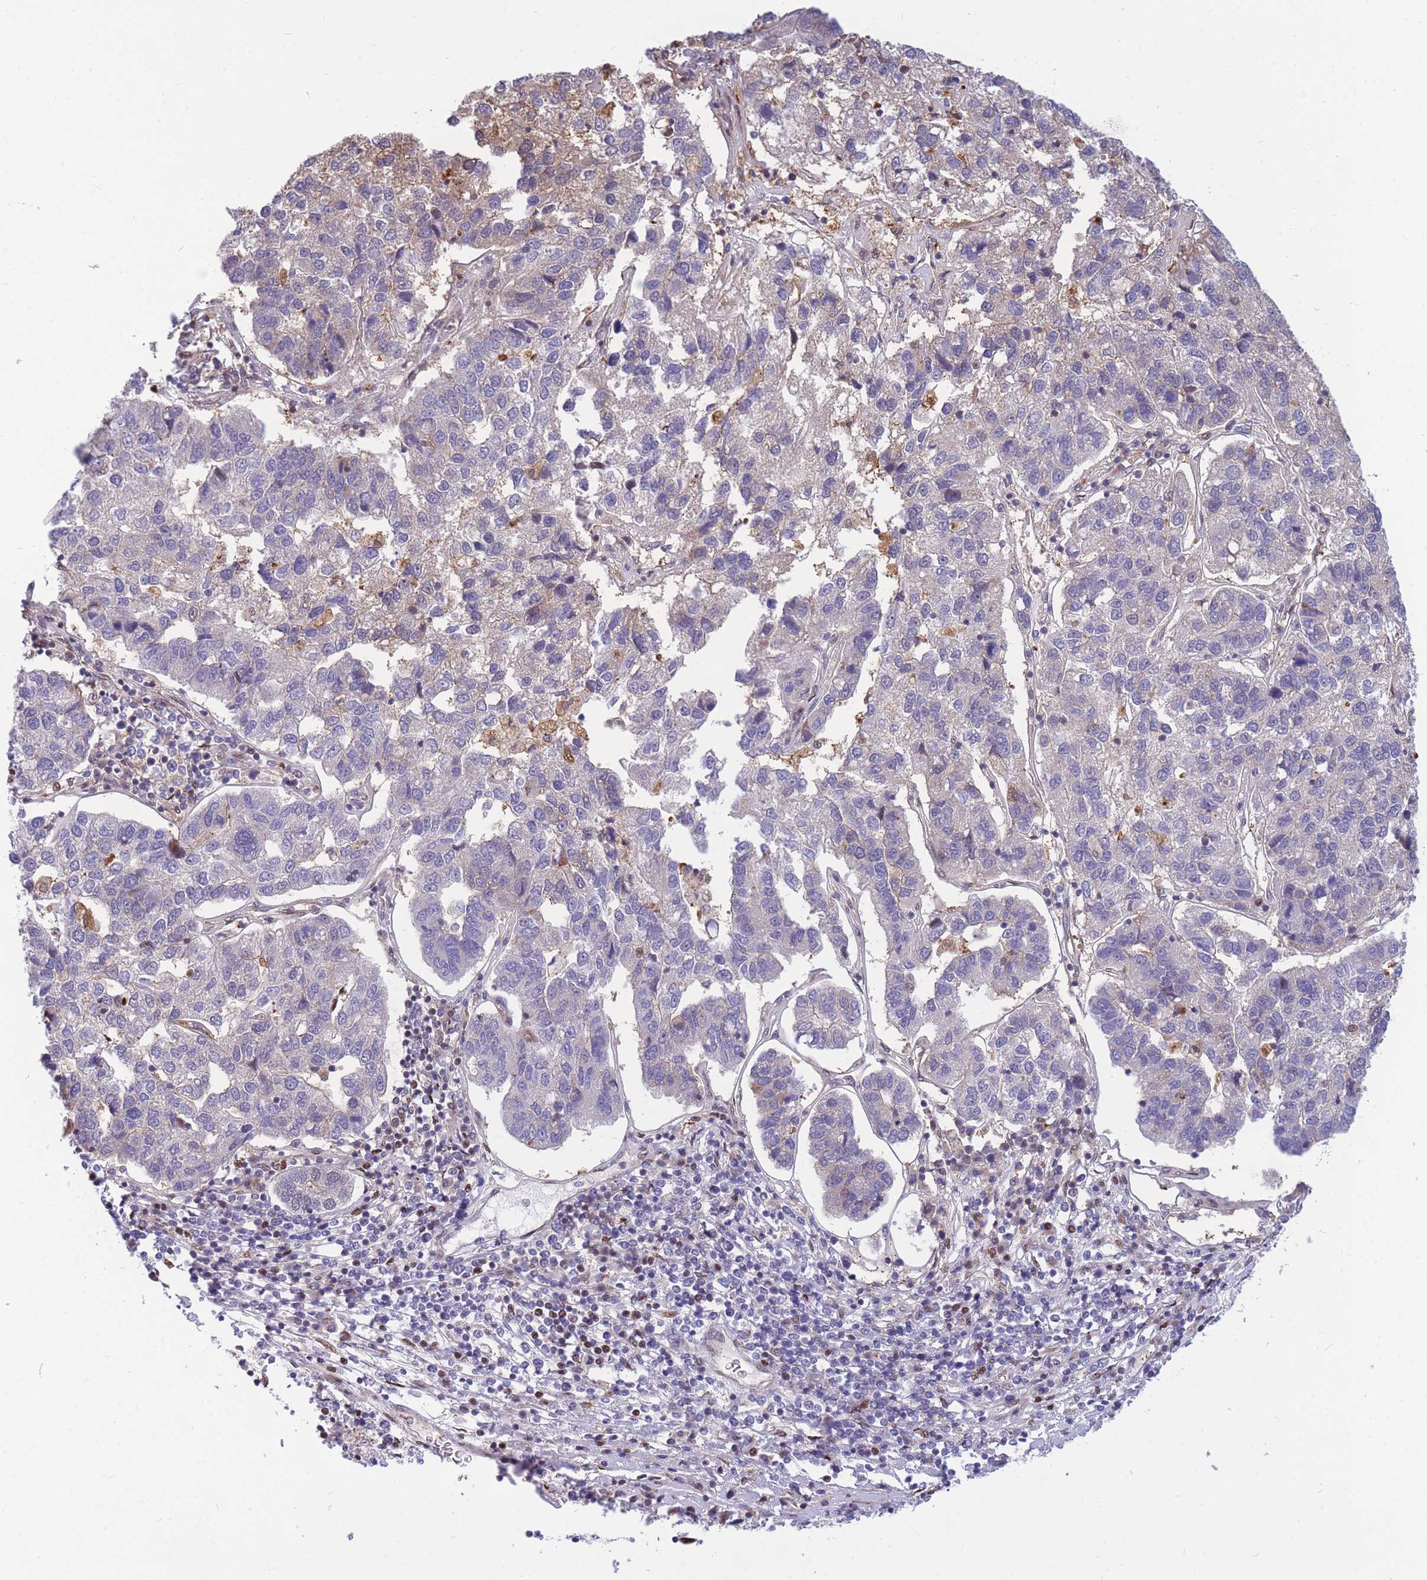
{"staining": {"intensity": "negative", "quantity": "none", "location": "none"}, "tissue": "pancreatic cancer", "cell_type": "Tumor cells", "image_type": "cancer", "snomed": [{"axis": "morphology", "description": "Adenocarcinoma, NOS"}, {"axis": "topography", "description": "Pancreas"}], "caption": "This is an immunohistochemistry (IHC) photomicrograph of human pancreatic cancer (adenocarcinoma). There is no positivity in tumor cells.", "gene": "CRACD", "patient": {"sex": "female", "age": 61}}